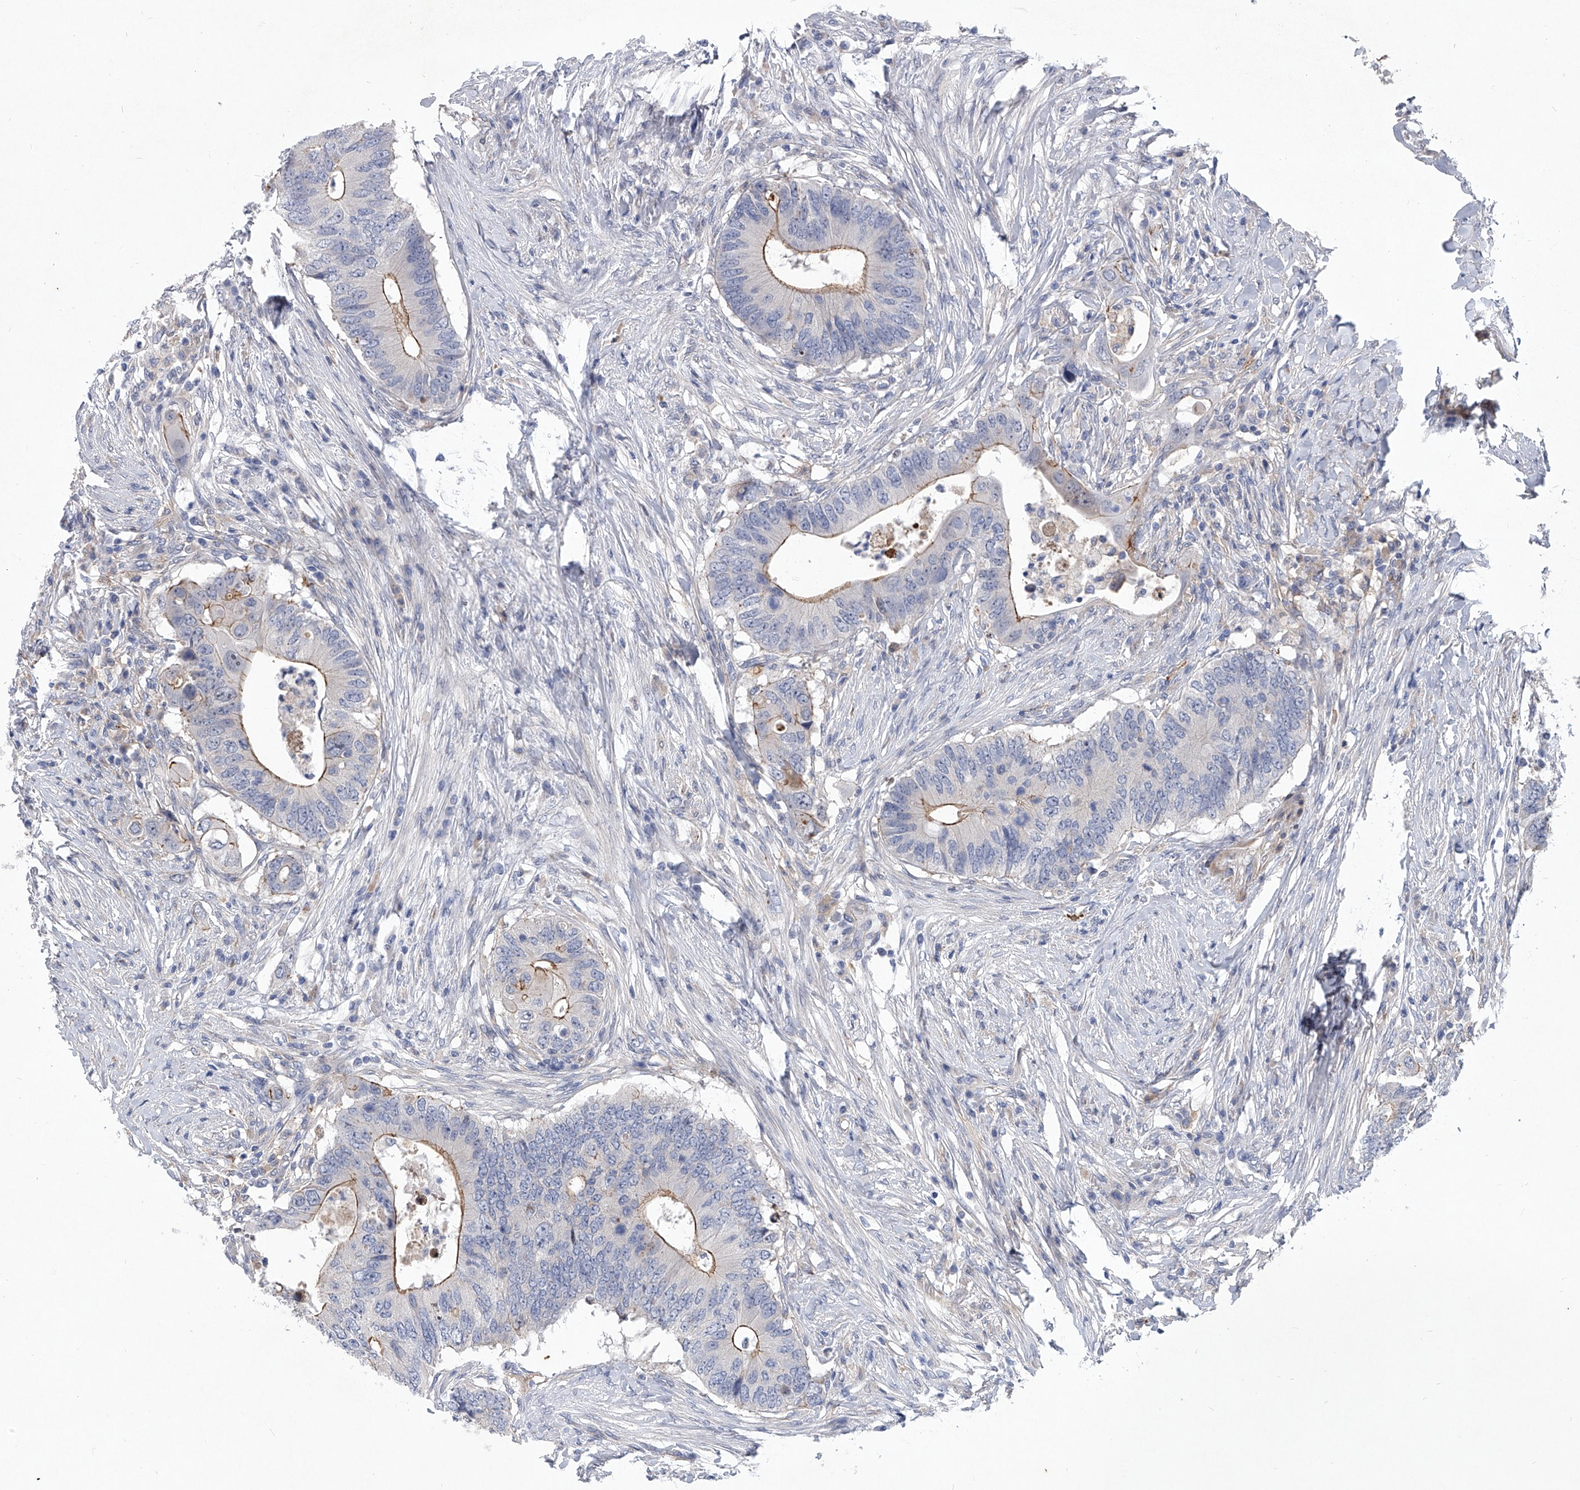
{"staining": {"intensity": "weak", "quantity": "<25%", "location": "cytoplasmic/membranous"}, "tissue": "colorectal cancer", "cell_type": "Tumor cells", "image_type": "cancer", "snomed": [{"axis": "morphology", "description": "Adenocarcinoma, NOS"}, {"axis": "topography", "description": "Colon"}], "caption": "Immunohistochemistry image of human adenocarcinoma (colorectal) stained for a protein (brown), which displays no positivity in tumor cells.", "gene": "MINDY4", "patient": {"sex": "male", "age": 71}}